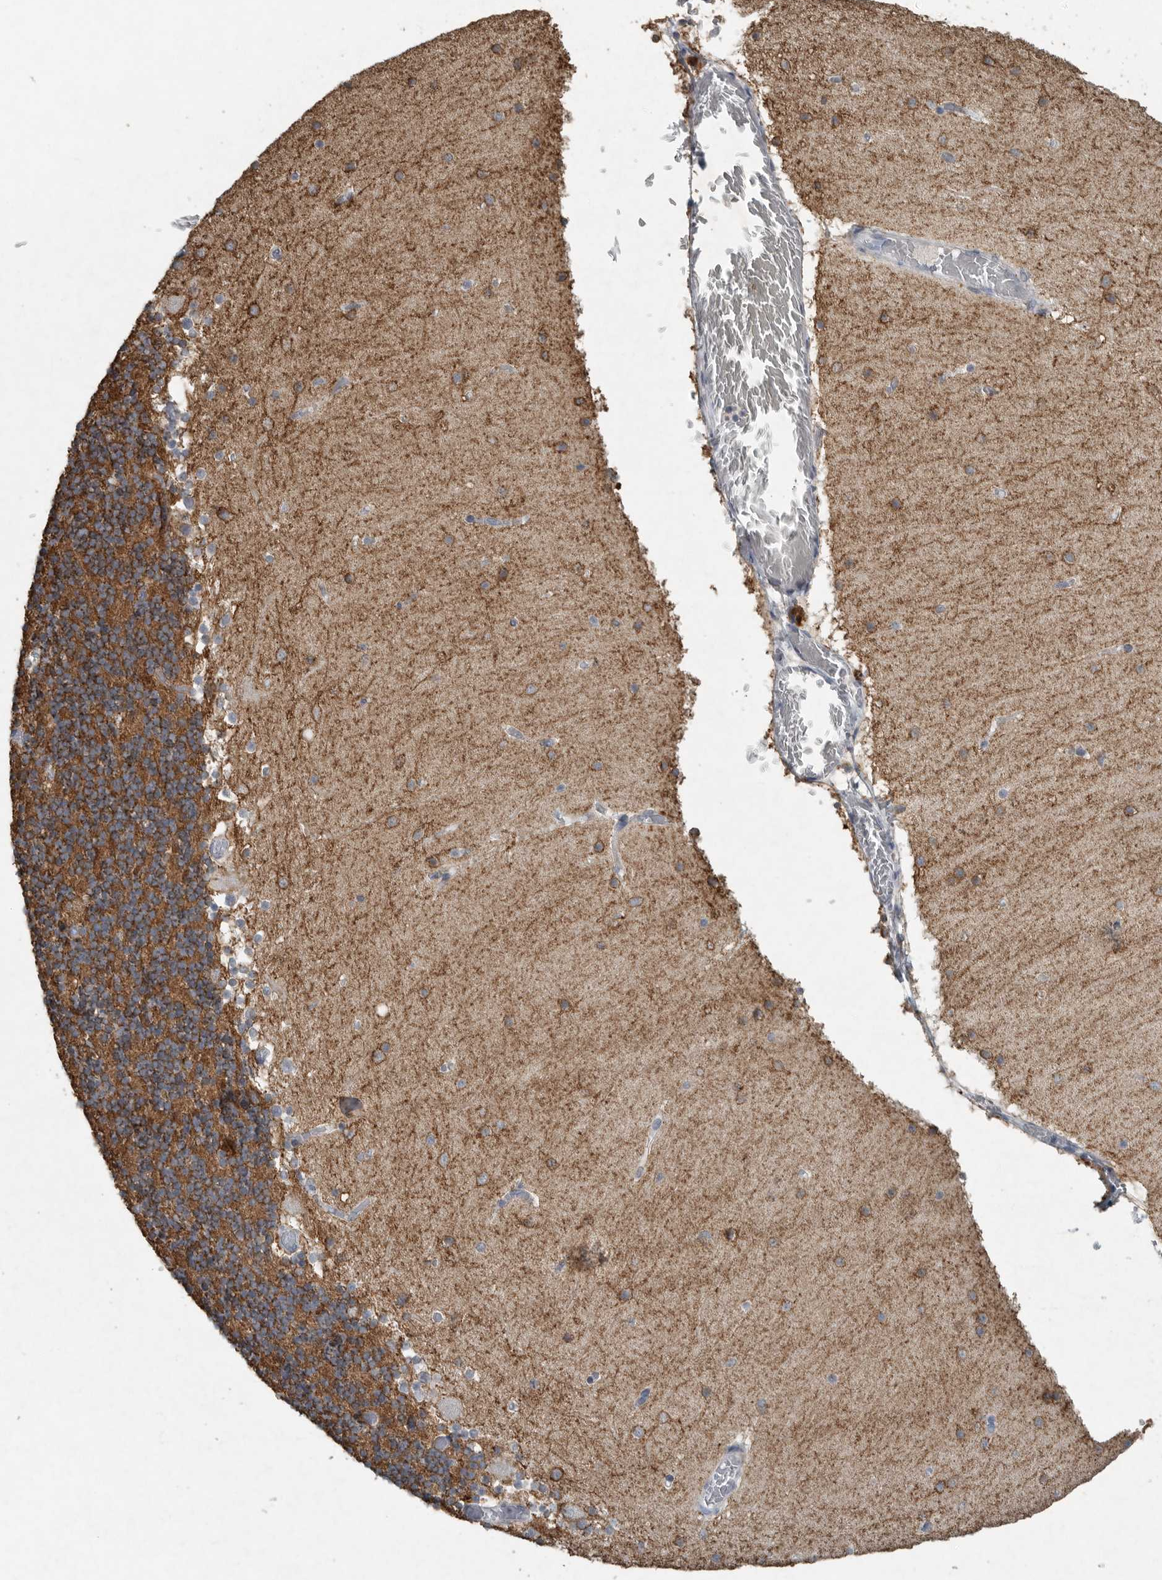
{"staining": {"intensity": "moderate", "quantity": "25%-75%", "location": "cytoplasmic/membranous"}, "tissue": "cerebellum", "cell_type": "Cells in granular layer", "image_type": "normal", "snomed": [{"axis": "morphology", "description": "Normal tissue, NOS"}, {"axis": "topography", "description": "Cerebellum"}], "caption": "This is an image of immunohistochemistry (IHC) staining of benign cerebellum, which shows moderate expression in the cytoplasmic/membranous of cells in granular layer.", "gene": "IL20", "patient": {"sex": "female", "age": 28}}